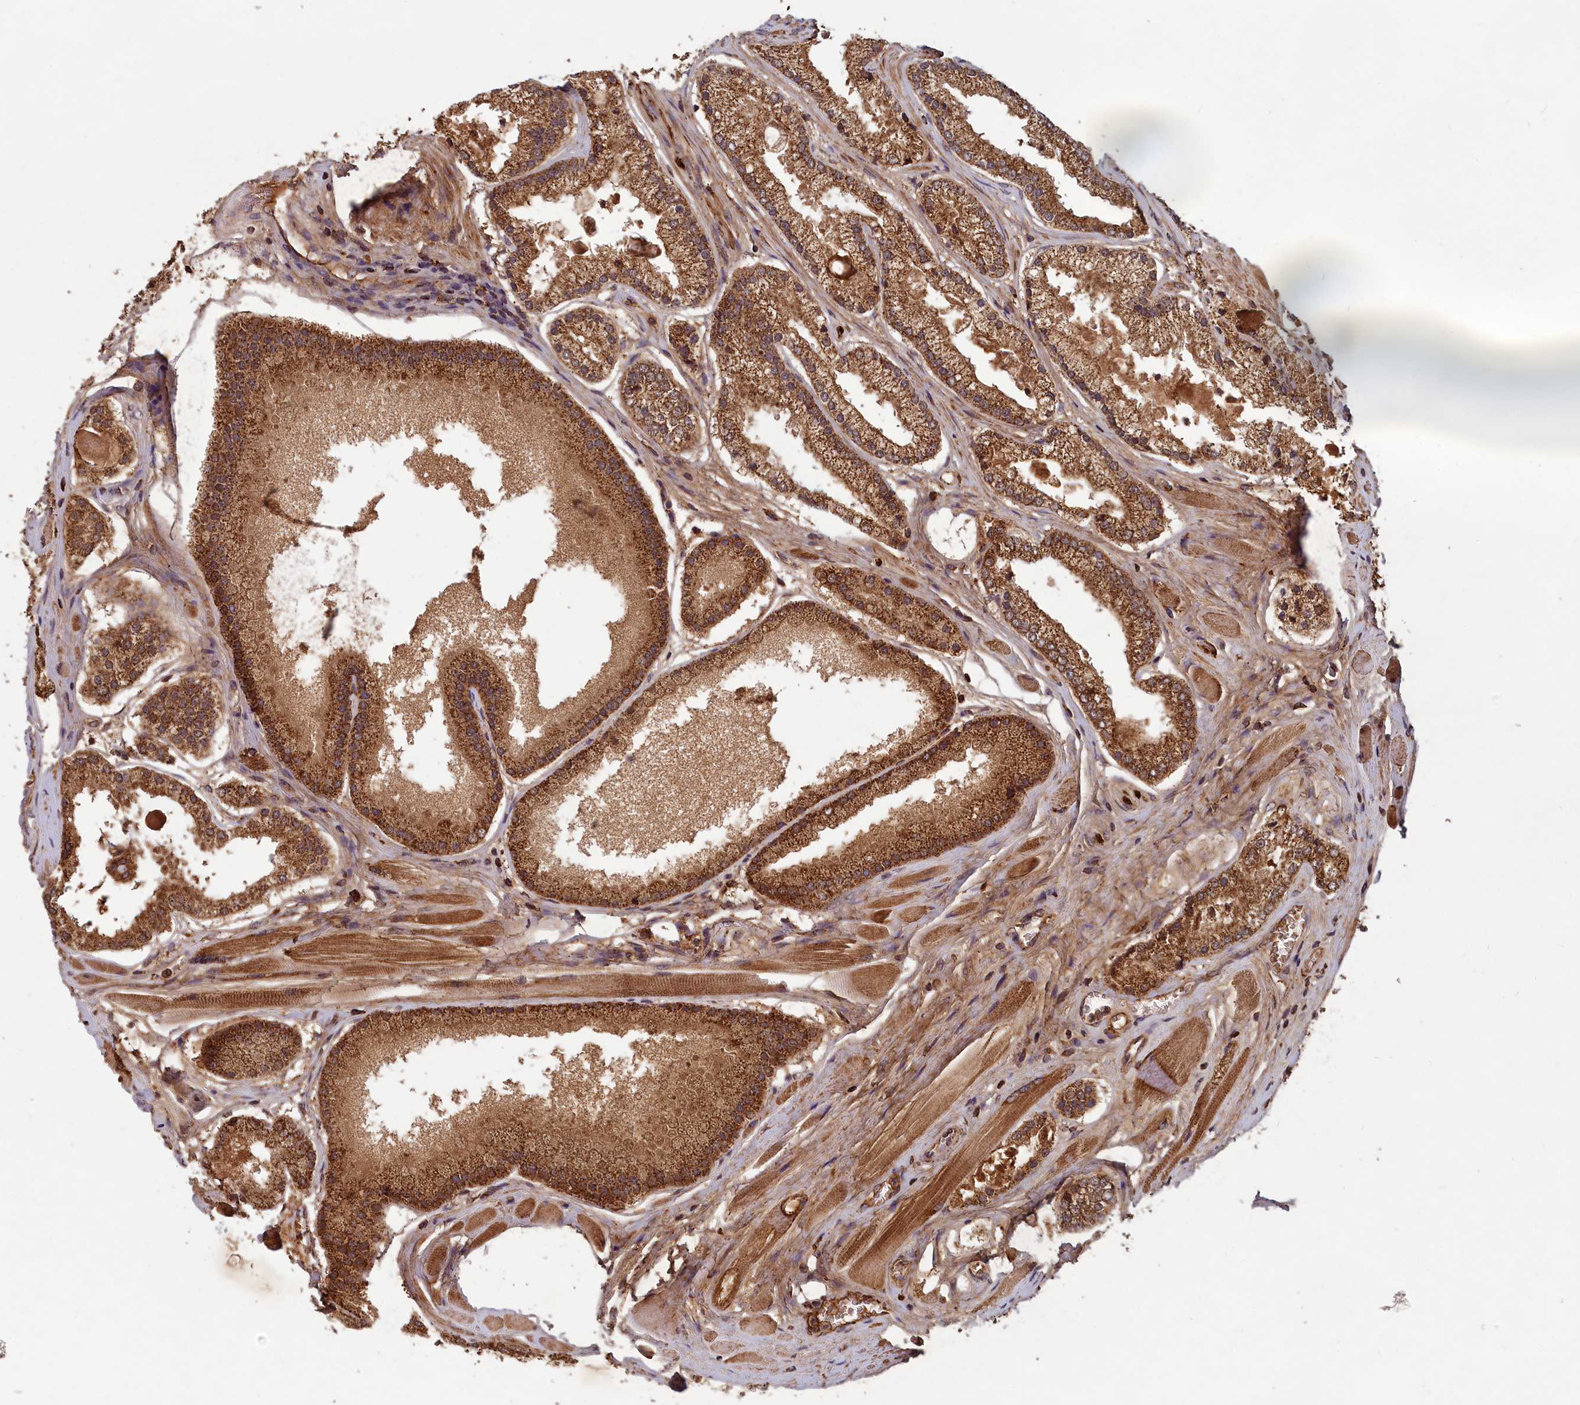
{"staining": {"intensity": "strong", "quantity": ">75%", "location": "cytoplasmic/membranous"}, "tissue": "prostate cancer", "cell_type": "Tumor cells", "image_type": "cancer", "snomed": [{"axis": "morphology", "description": "Adenocarcinoma, High grade"}, {"axis": "topography", "description": "Prostate"}], "caption": "Protein expression by immunohistochemistry exhibits strong cytoplasmic/membranous expression in about >75% of tumor cells in prostate cancer (high-grade adenocarcinoma).", "gene": "CCDC15", "patient": {"sex": "male", "age": 67}}